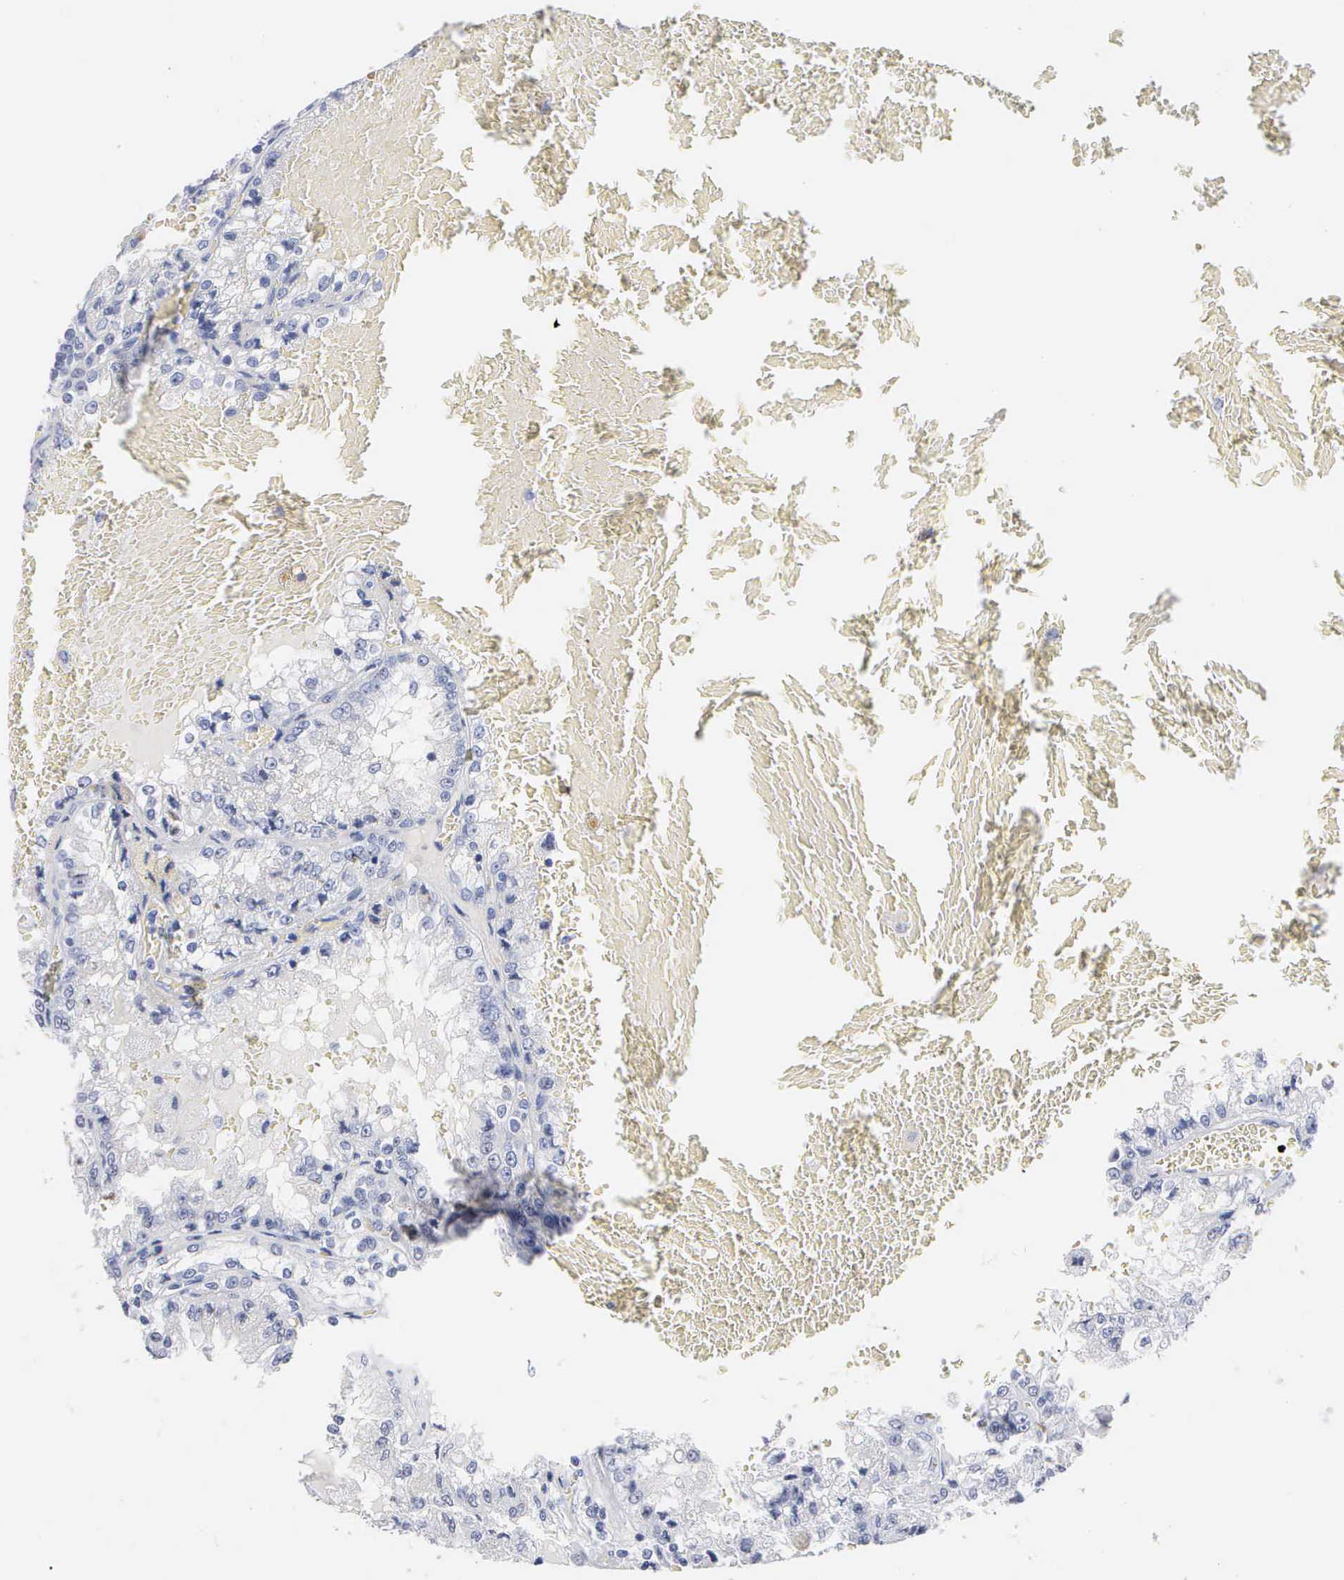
{"staining": {"intensity": "negative", "quantity": "none", "location": "none"}, "tissue": "renal cancer", "cell_type": "Tumor cells", "image_type": "cancer", "snomed": [{"axis": "morphology", "description": "Adenocarcinoma, NOS"}, {"axis": "topography", "description": "Kidney"}], "caption": "Tumor cells are negative for protein expression in human renal cancer (adenocarcinoma).", "gene": "ASPHD2", "patient": {"sex": "female", "age": 56}}